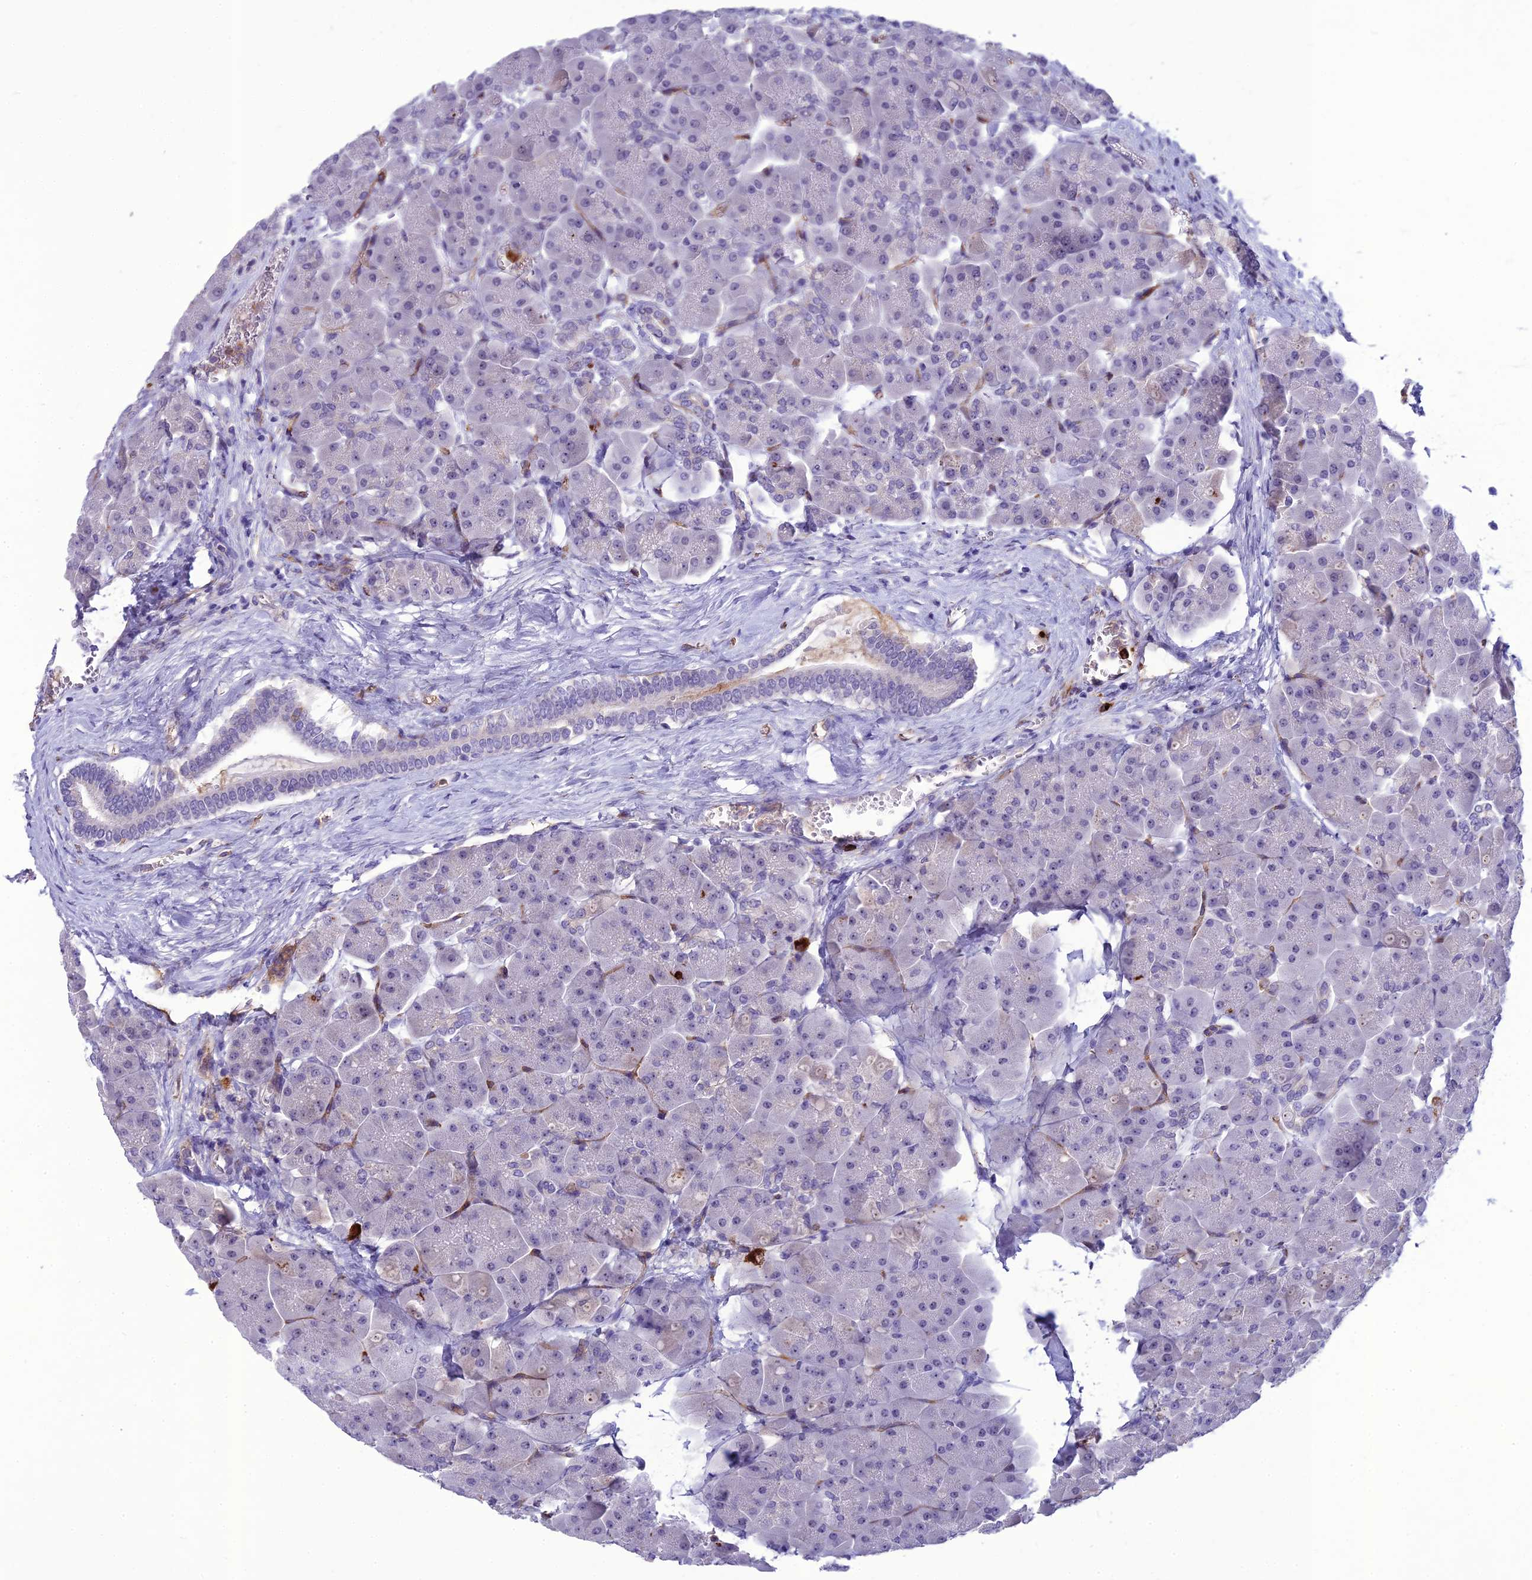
{"staining": {"intensity": "strong", "quantity": "<25%", "location": "cytoplasmic/membranous"}, "tissue": "pancreas", "cell_type": "Exocrine glandular cells", "image_type": "normal", "snomed": [{"axis": "morphology", "description": "Normal tissue, NOS"}, {"axis": "topography", "description": "Pancreas"}], "caption": "Protein staining of benign pancreas demonstrates strong cytoplasmic/membranous expression in about <25% of exocrine glandular cells. (DAB (3,3'-diaminobenzidine) IHC, brown staining for protein, blue staining for nuclei).", "gene": "BBS7", "patient": {"sex": "male", "age": 66}}